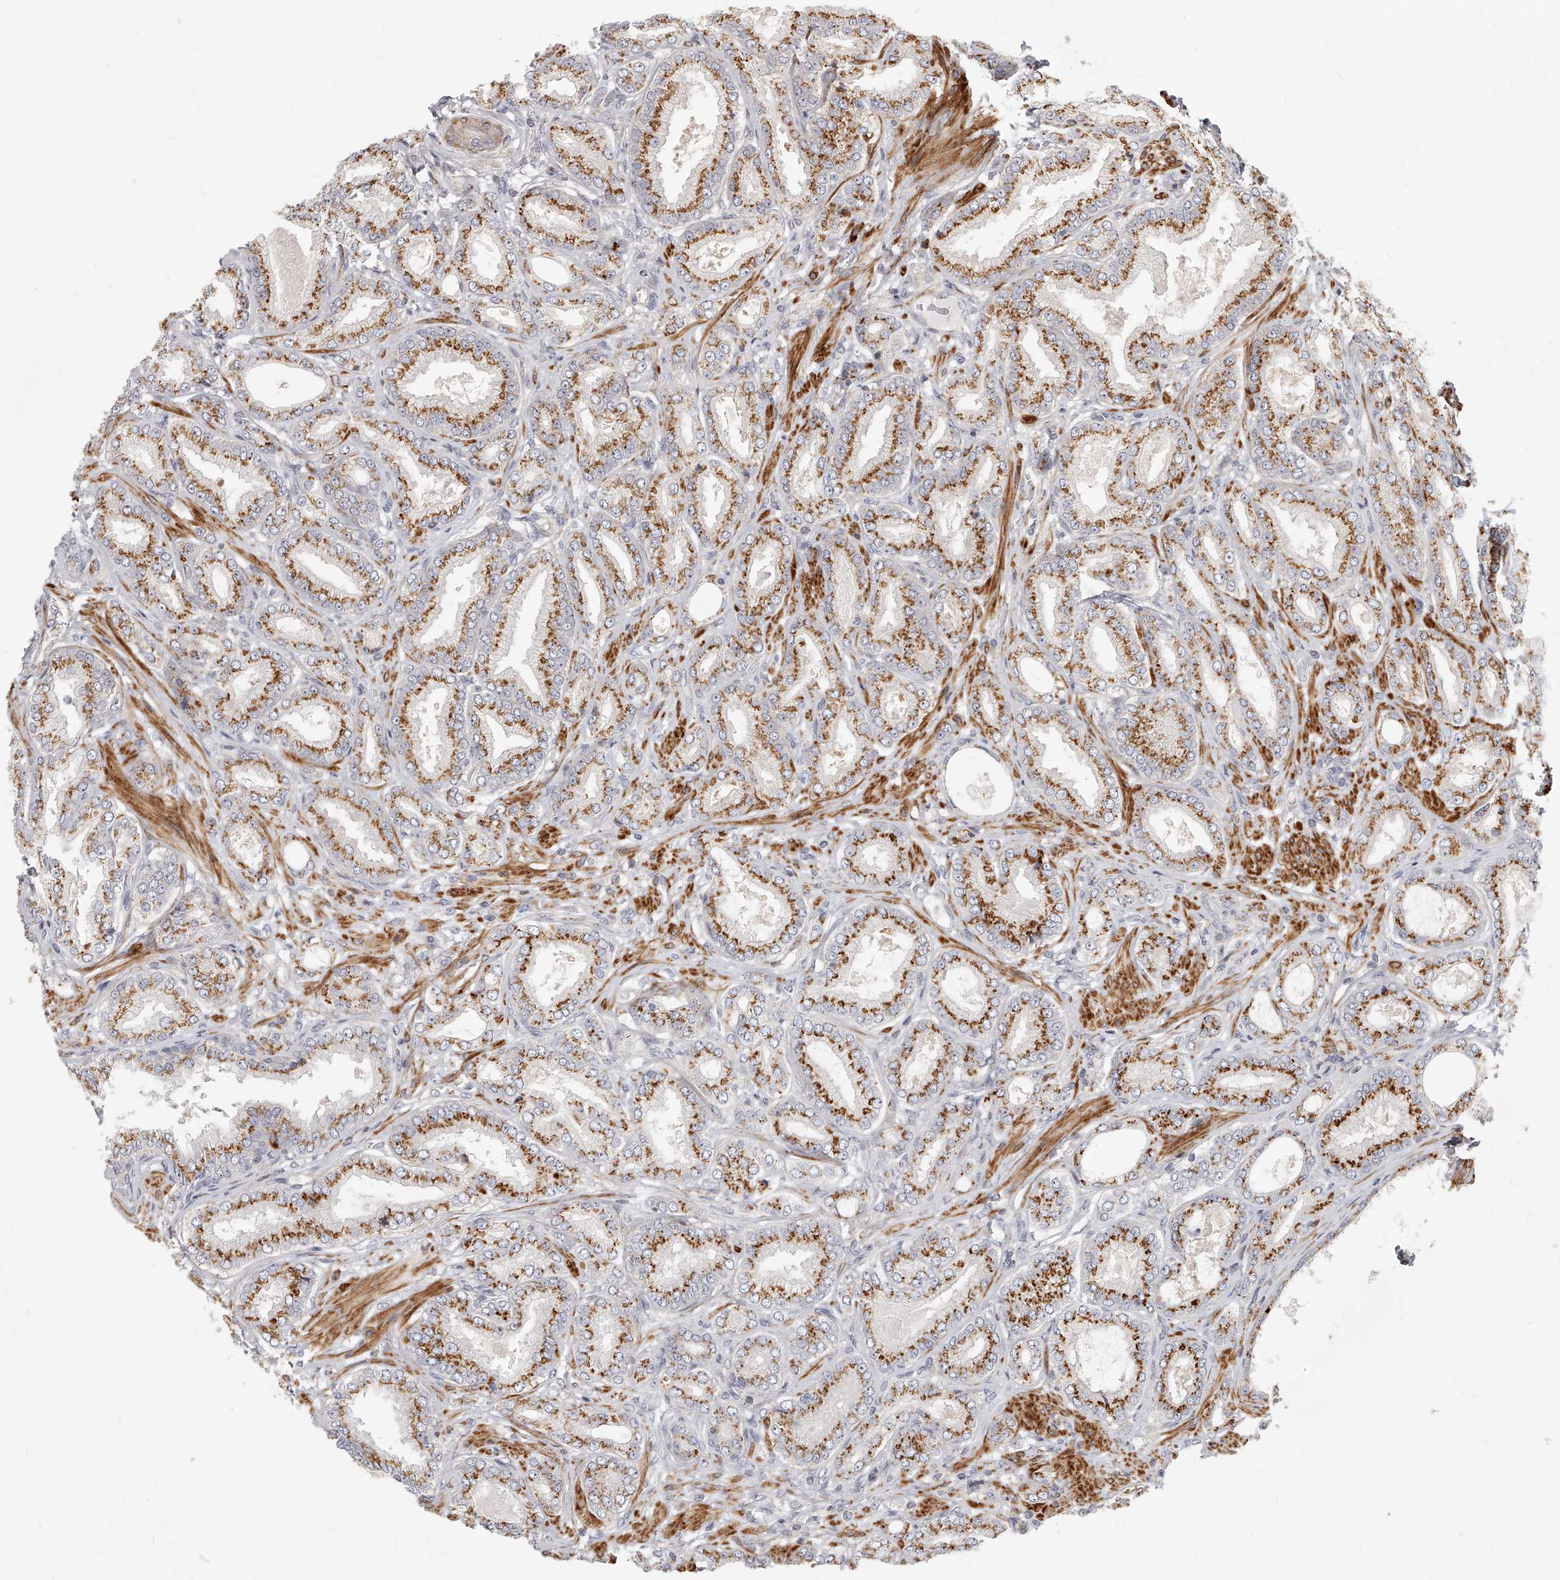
{"staining": {"intensity": "strong", "quantity": ">75%", "location": "cytoplasmic/membranous"}, "tissue": "prostate cancer", "cell_type": "Tumor cells", "image_type": "cancer", "snomed": [{"axis": "morphology", "description": "Adenocarcinoma, Low grade"}, {"axis": "topography", "description": "Prostate"}], "caption": "Tumor cells display high levels of strong cytoplasmic/membranous expression in approximately >75% of cells in human prostate cancer.", "gene": "SLC37A1", "patient": {"sex": "male", "age": 63}}